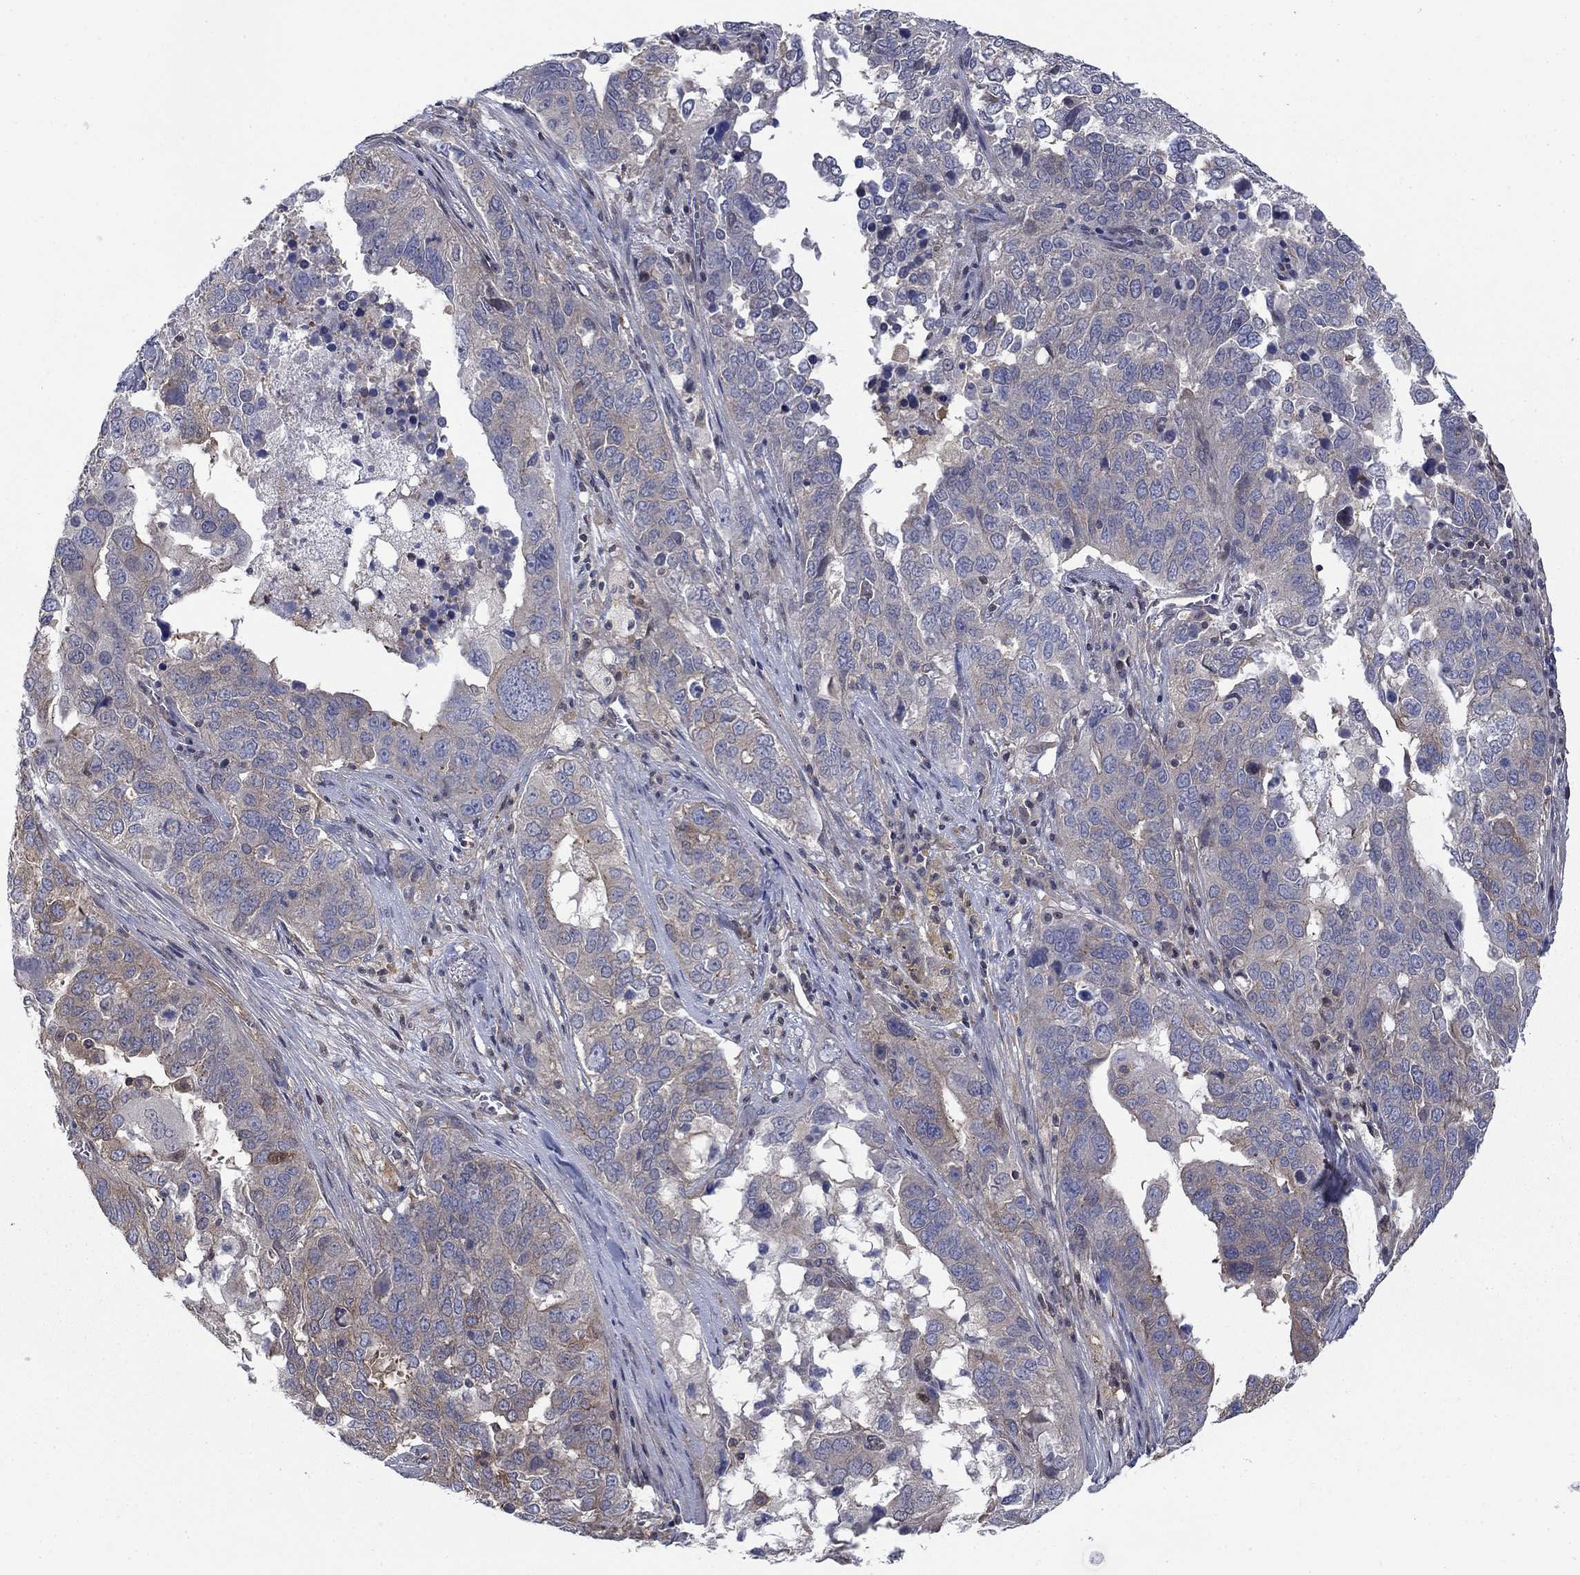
{"staining": {"intensity": "negative", "quantity": "none", "location": "none"}, "tissue": "ovarian cancer", "cell_type": "Tumor cells", "image_type": "cancer", "snomed": [{"axis": "morphology", "description": "Carcinoma, endometroid"}, {"axis": "topography", "description": "Soft tissue"}, {"axis": "topography", "description": "Ovary"}], "caption": "There is no significant positivity in tumor cells of ovarian endometroid carcinoma.", "gene": "PDZD2", "patient": {"sex": "female", "age": 52}}